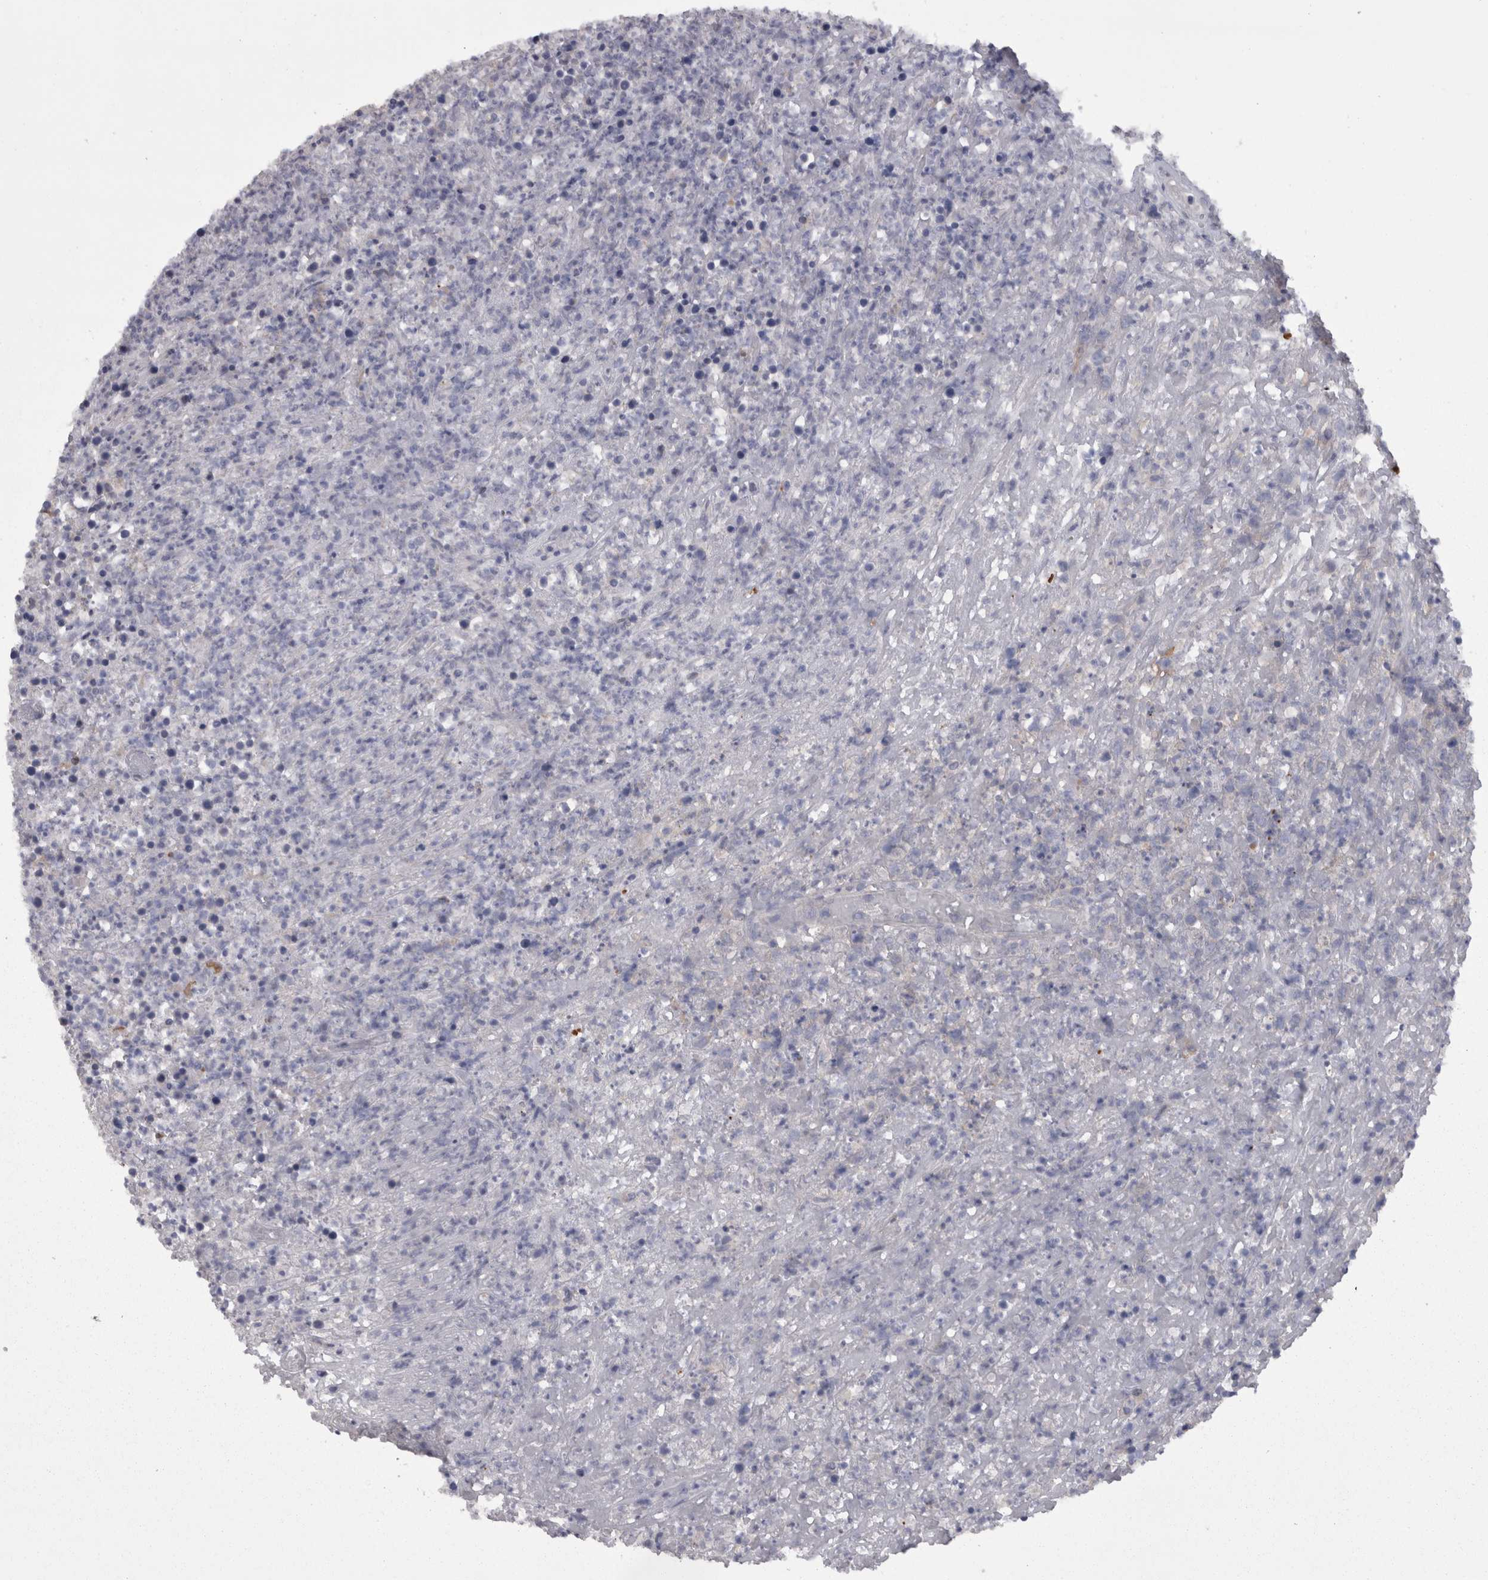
{"staining": {"intensity": "negative", "quantity": "none", "location": "none"}, "tissue": "lymphoma", "cell_type": "Tumor cells", "image_type": "cancer", "snomed": [{"axis": "morphology", "description": "Malignant lymphoma, non-Hodgkin's type, High grade"}, {"axis": "topography", "description": "Colon"}], "caption": "The photomicrograph reveals no staining of tumor cells in lymphoma.", "gene": "CAMK2D", "patient": {"sex": "female", "age": 53}}